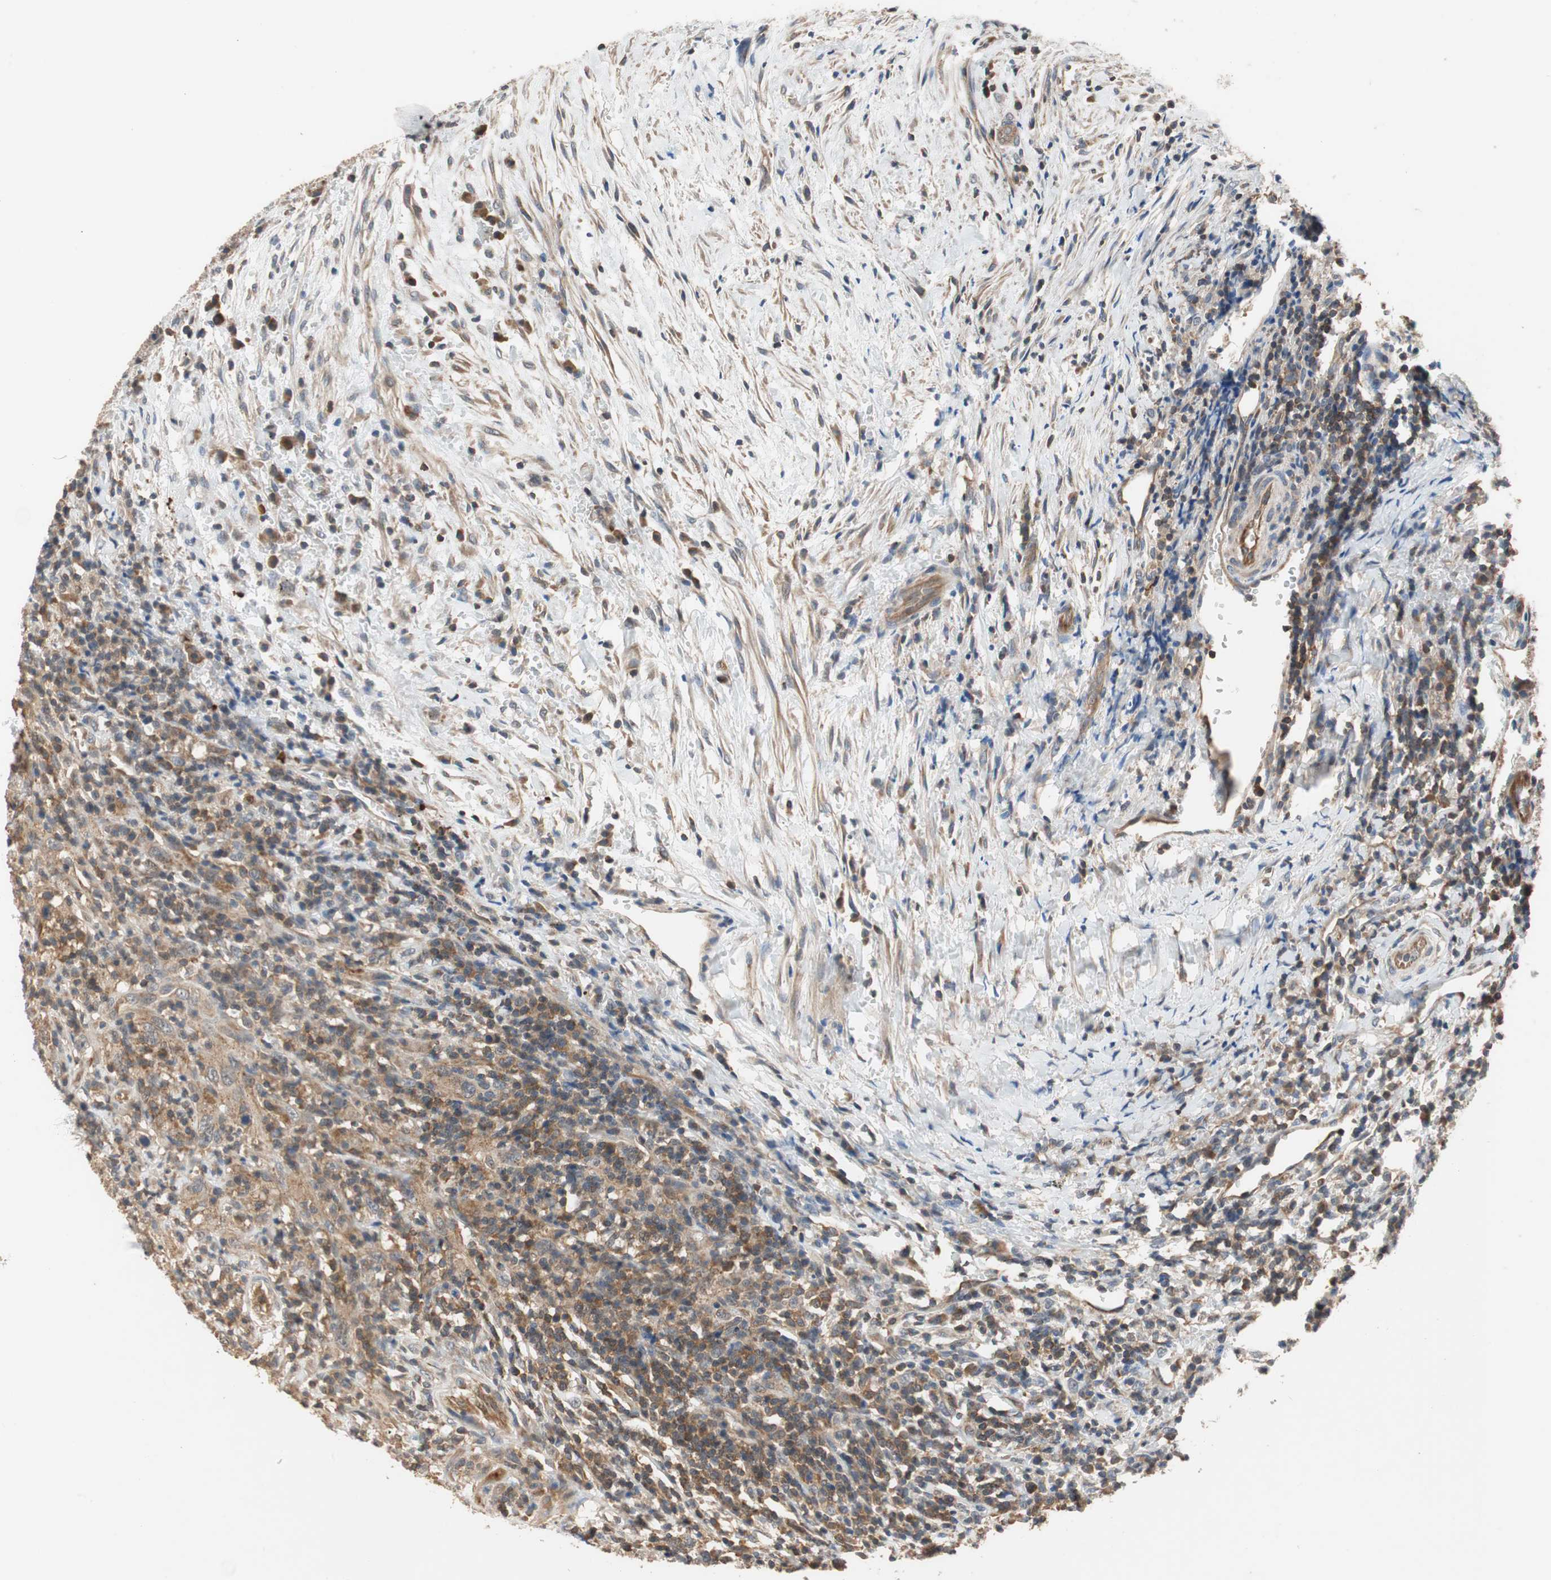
{"staining": {"intensity": "strong", "quantity": ">75%", "location": "cytoplasmic/membranous"}, "tissue": "urothelial cancer", "cell_type": "Tumor cells", "image_type": "cancer", "snomed": [{"axis": "morphology", "description": "Urothelial carcinoma, High grade"}, {"axis": "topography", "description": "Urinary bladder"}], "caption": "A high amount of strong cytoplasmic/membranous staining is seen in about >75% of tumor cells in urothelial carcinoma (high-grade) tissue. The staining was performed using DAB, with brown indicating positive protein expression. Nuclei are stained blue with hematoxylin.", "gene": "MAP4K2", "patient": {"sex": "male", "age": 61}}